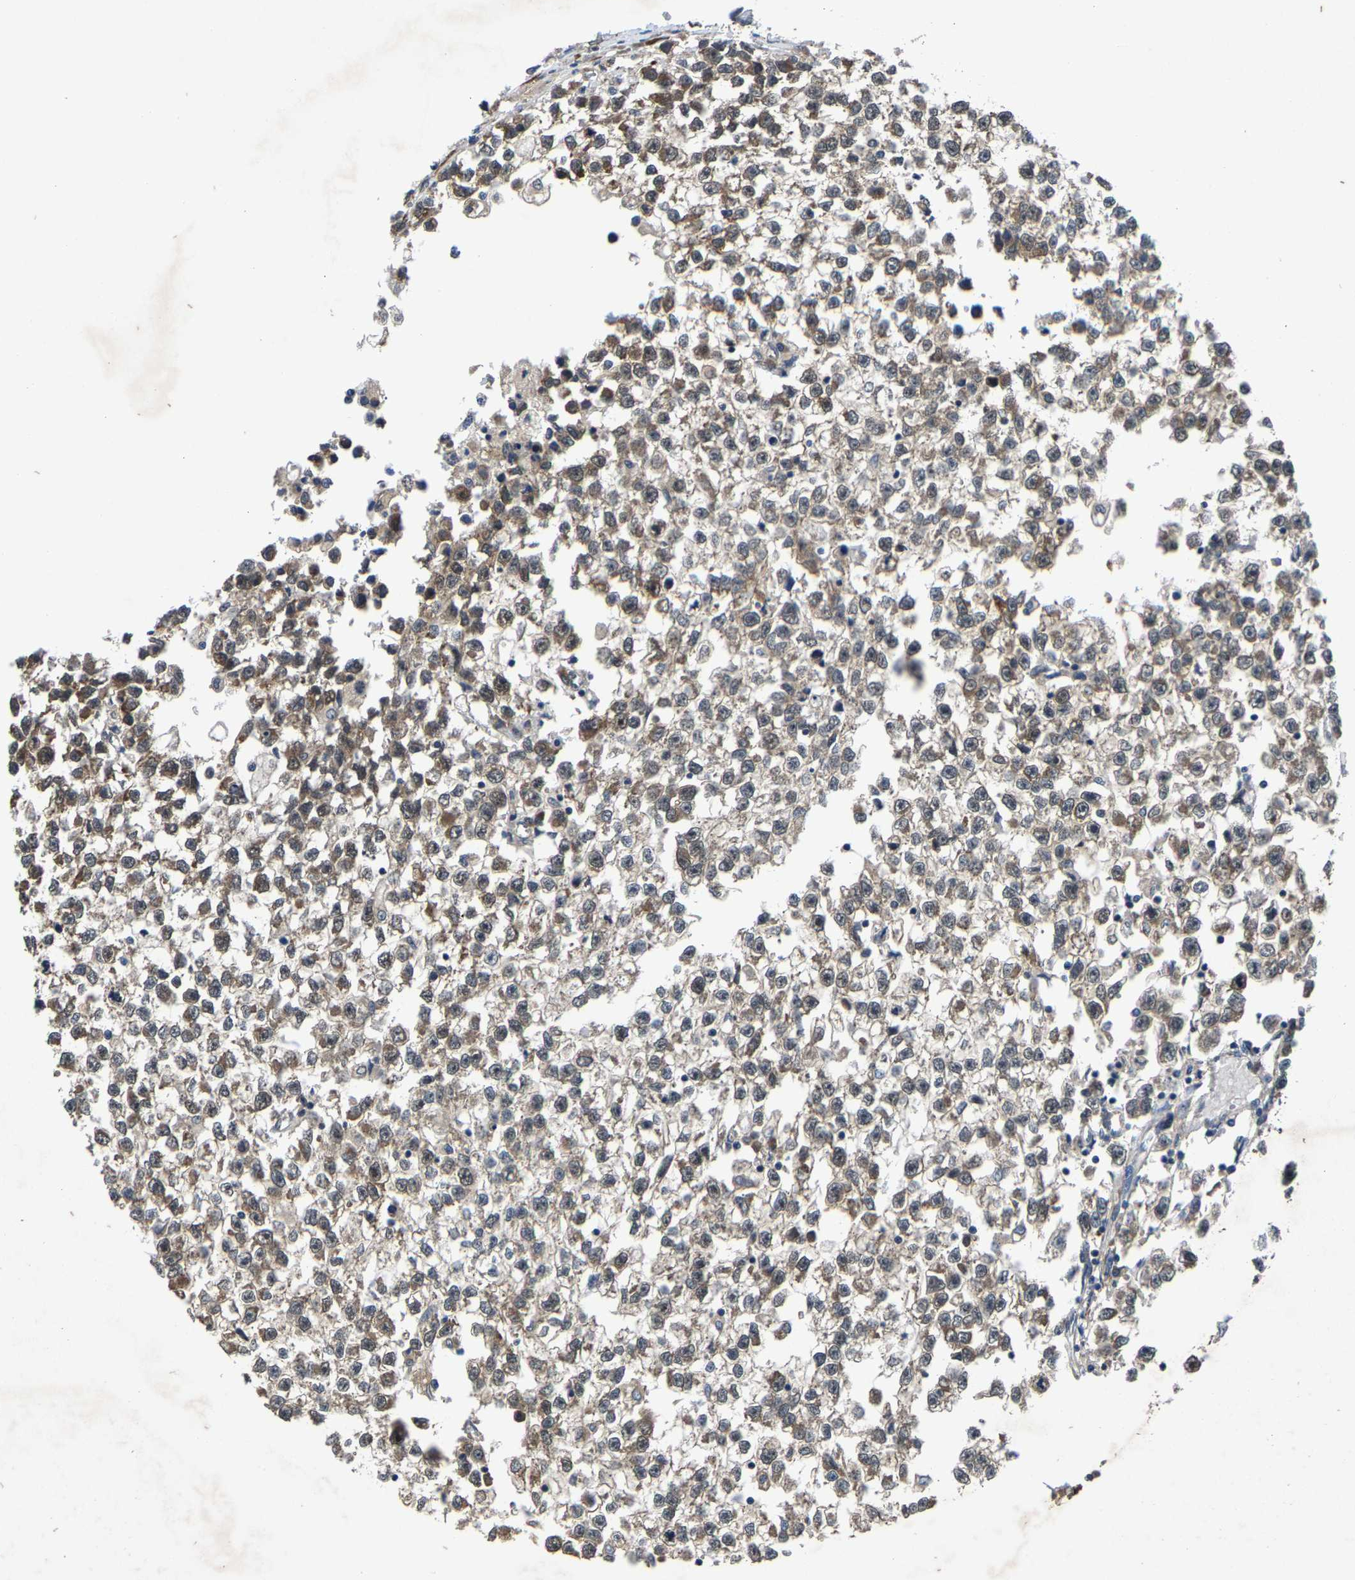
{"staining": {"intensity": "moderate", "quantity": ">75%", "location": "cytoplasmic/membranous"}, "tissue": "testis cancer", "cell_type": "Tumor cells", "image_type": "cancer", "snomed": [{"axis": "morphology", "description": "Seminoma, NOS"}, {"axis": "morphology", "description": "Carcinoma, Embryonal, NOS"}, {"axis": "topography", "description": "Testis"}], "caption": "DAB immunohistochemical staining of human testis embryonal carcinoma displays moderate cytoplasmic/membranous protein staining in about >75% of tumor cells. The protein is shown in brown color, while the nuclei are stained blue.", "gene": "PDP1", "patient": {"sex": "male", "age": 51}}